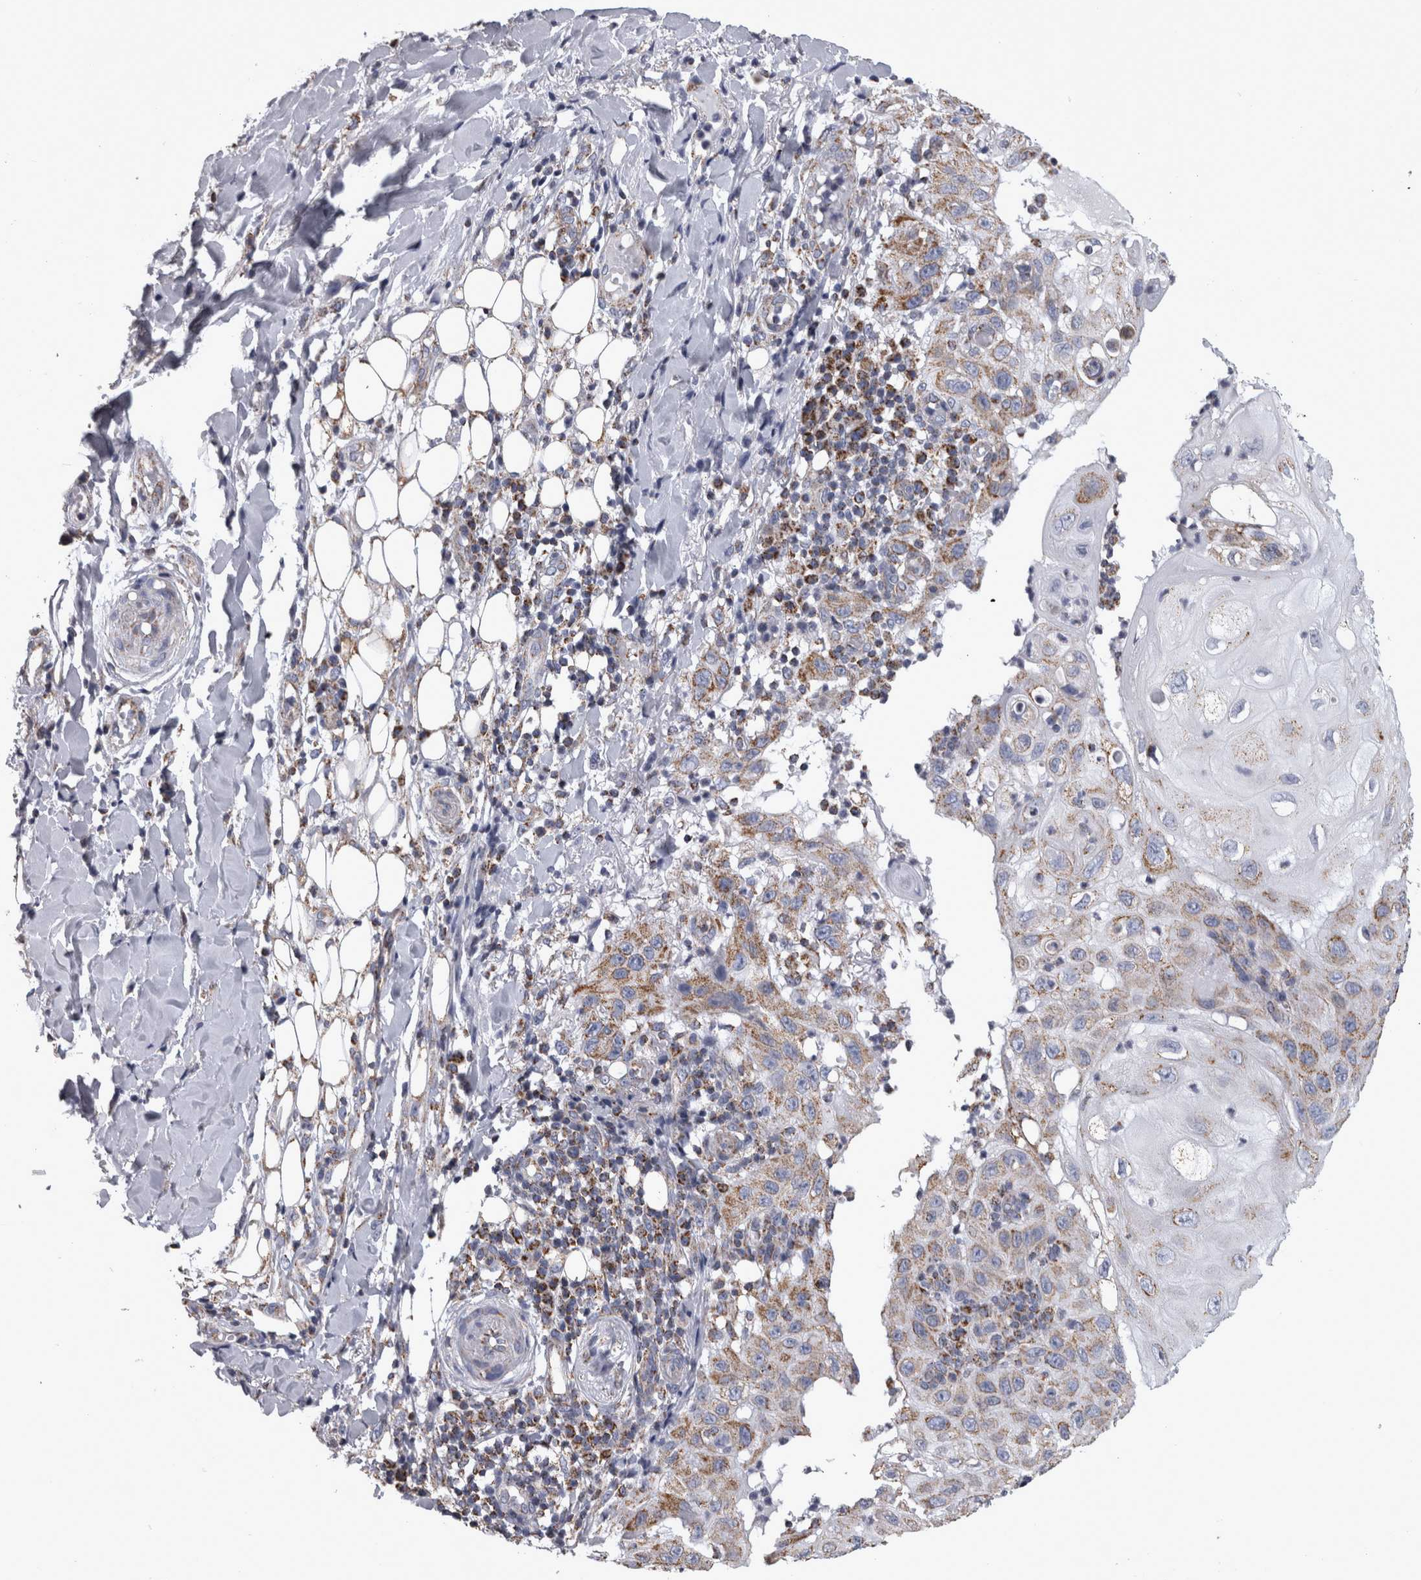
{"staining": {"intensity": "moderate", "quantity": "25%-75%", "location": "cytoplasmic/membranous"}, "tissue": "skin cancer", "cell_type": "Tumor cells", "image_type": "cancer", "snomed": [{"axis": "morphology", "description": "Normal tissue, NOS"}, {"axis": "morphology", "description": "Squamous cell carcinoma, NOS"}, {"axis": "topography", "description": "Skin"}], "caption": "Tumor cells show medium levels of moderate cytoplasmic/membranous positivity in about 25%-75% of cells in skin cancer (squamous cell carcinoma).", "gene": "MDH2", "patient": {"sex": "female", "age": 96}}